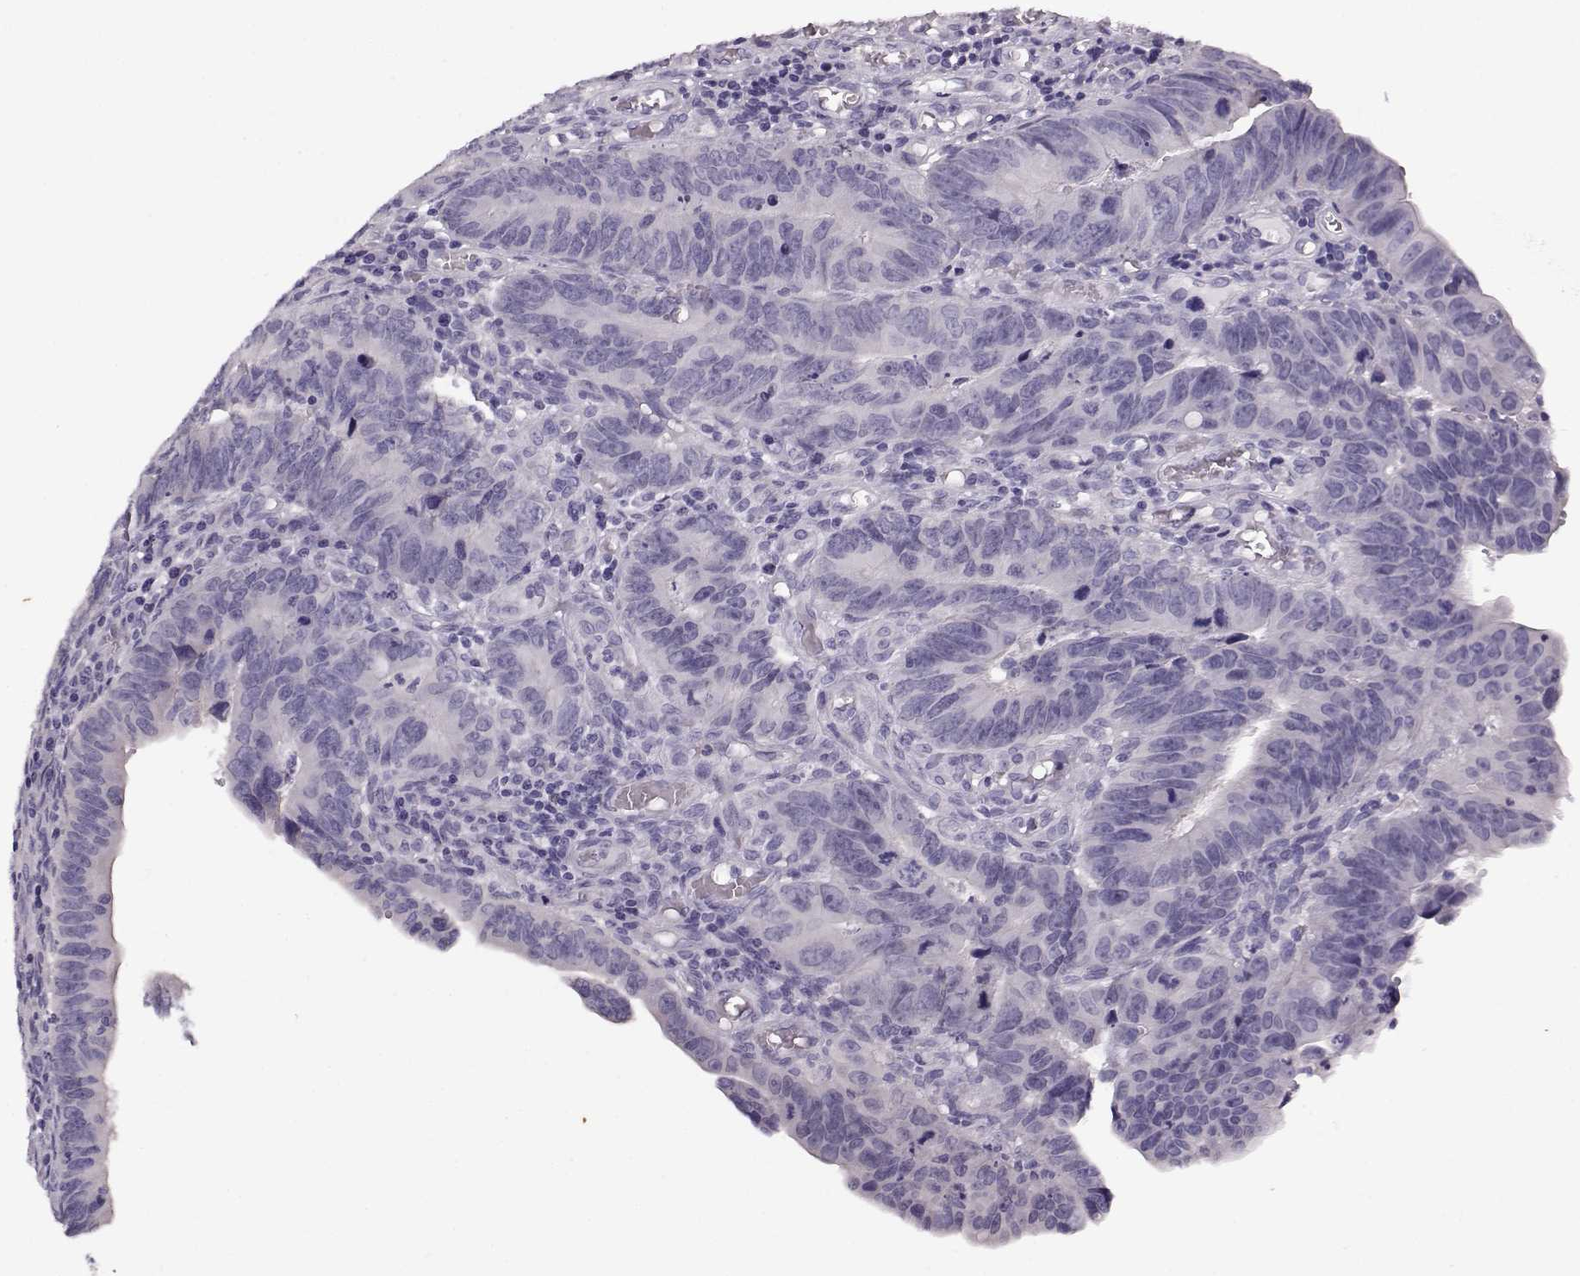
{"staining": {"intensity": "negative", "quantity": "none", "location": "none"}, "tissue": "colorectal cancer", "cell_type": "Tumor cells", "image_type": "cancer", "snomed": [{"axis": "morphology", "description": "Adenocarcinoma, NOS"}, {"axis": "topography", "description": "Colon"}], "caption": "This is a image of immunohistochemistry staining of colorectal cancer (adenocarcinoma), which shows no expression in tumor cells.", "gene": "TEX55", "patient": {"sex": "female", "age": 87}}